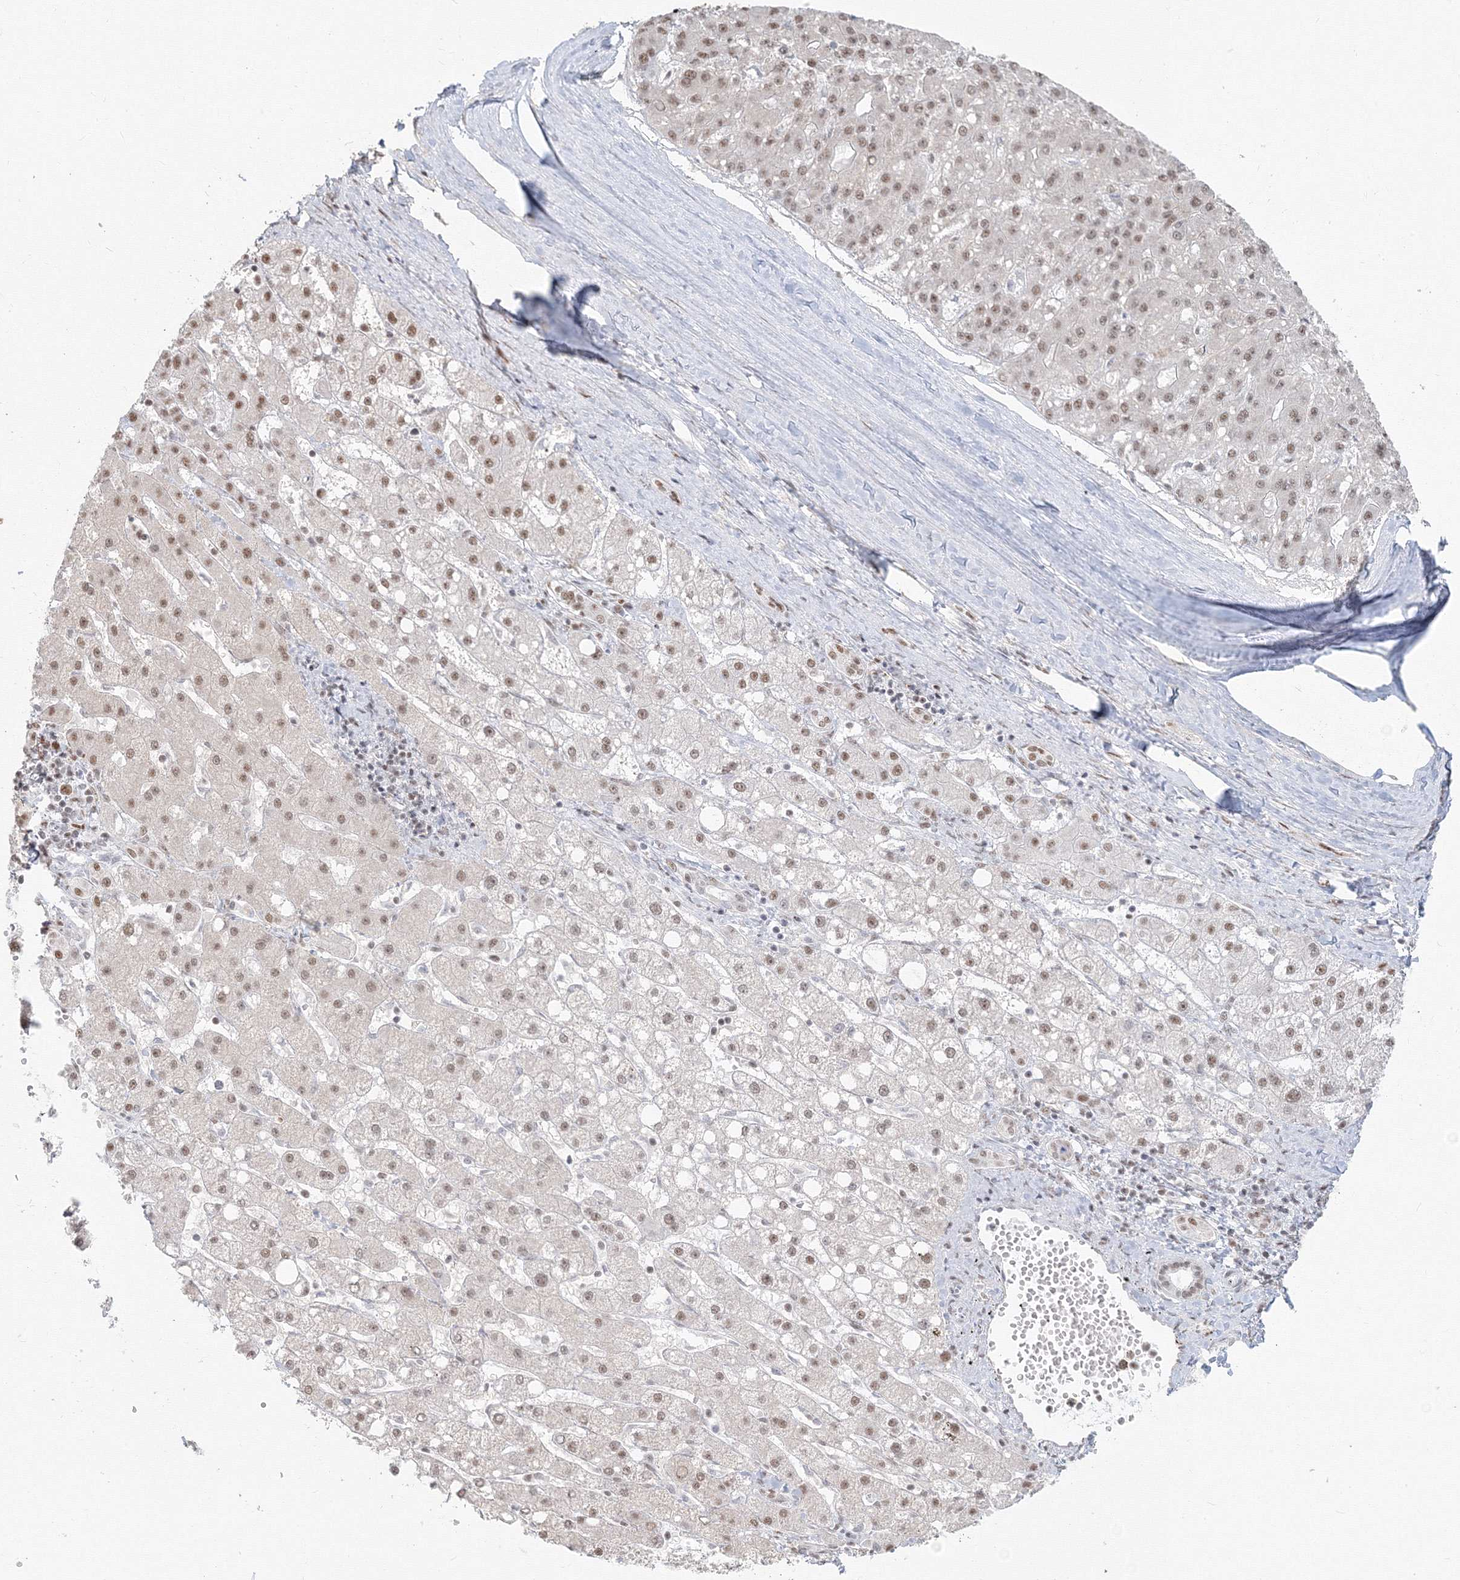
{"staining": {"intensity": "moderate", "quantity": ">75%", "location": "nuclear"}, "tissue": "liver cancer", "cell_type": "Tumor cells", "image_type": "cancer", "snomed": [{"axis": "morphology", "description": "Carcinoma, Hepatocellular, NOS"}, {"axis": "topography", "description": "Liver"}], "caption": "Protein expression by immunohistochemistry (IHC) displays moderate nuclear positivity in about >75% of tumor cells in liver cancer.", "gene": "PPP4R2", "patient": {"sex": "male", "age": 67}}